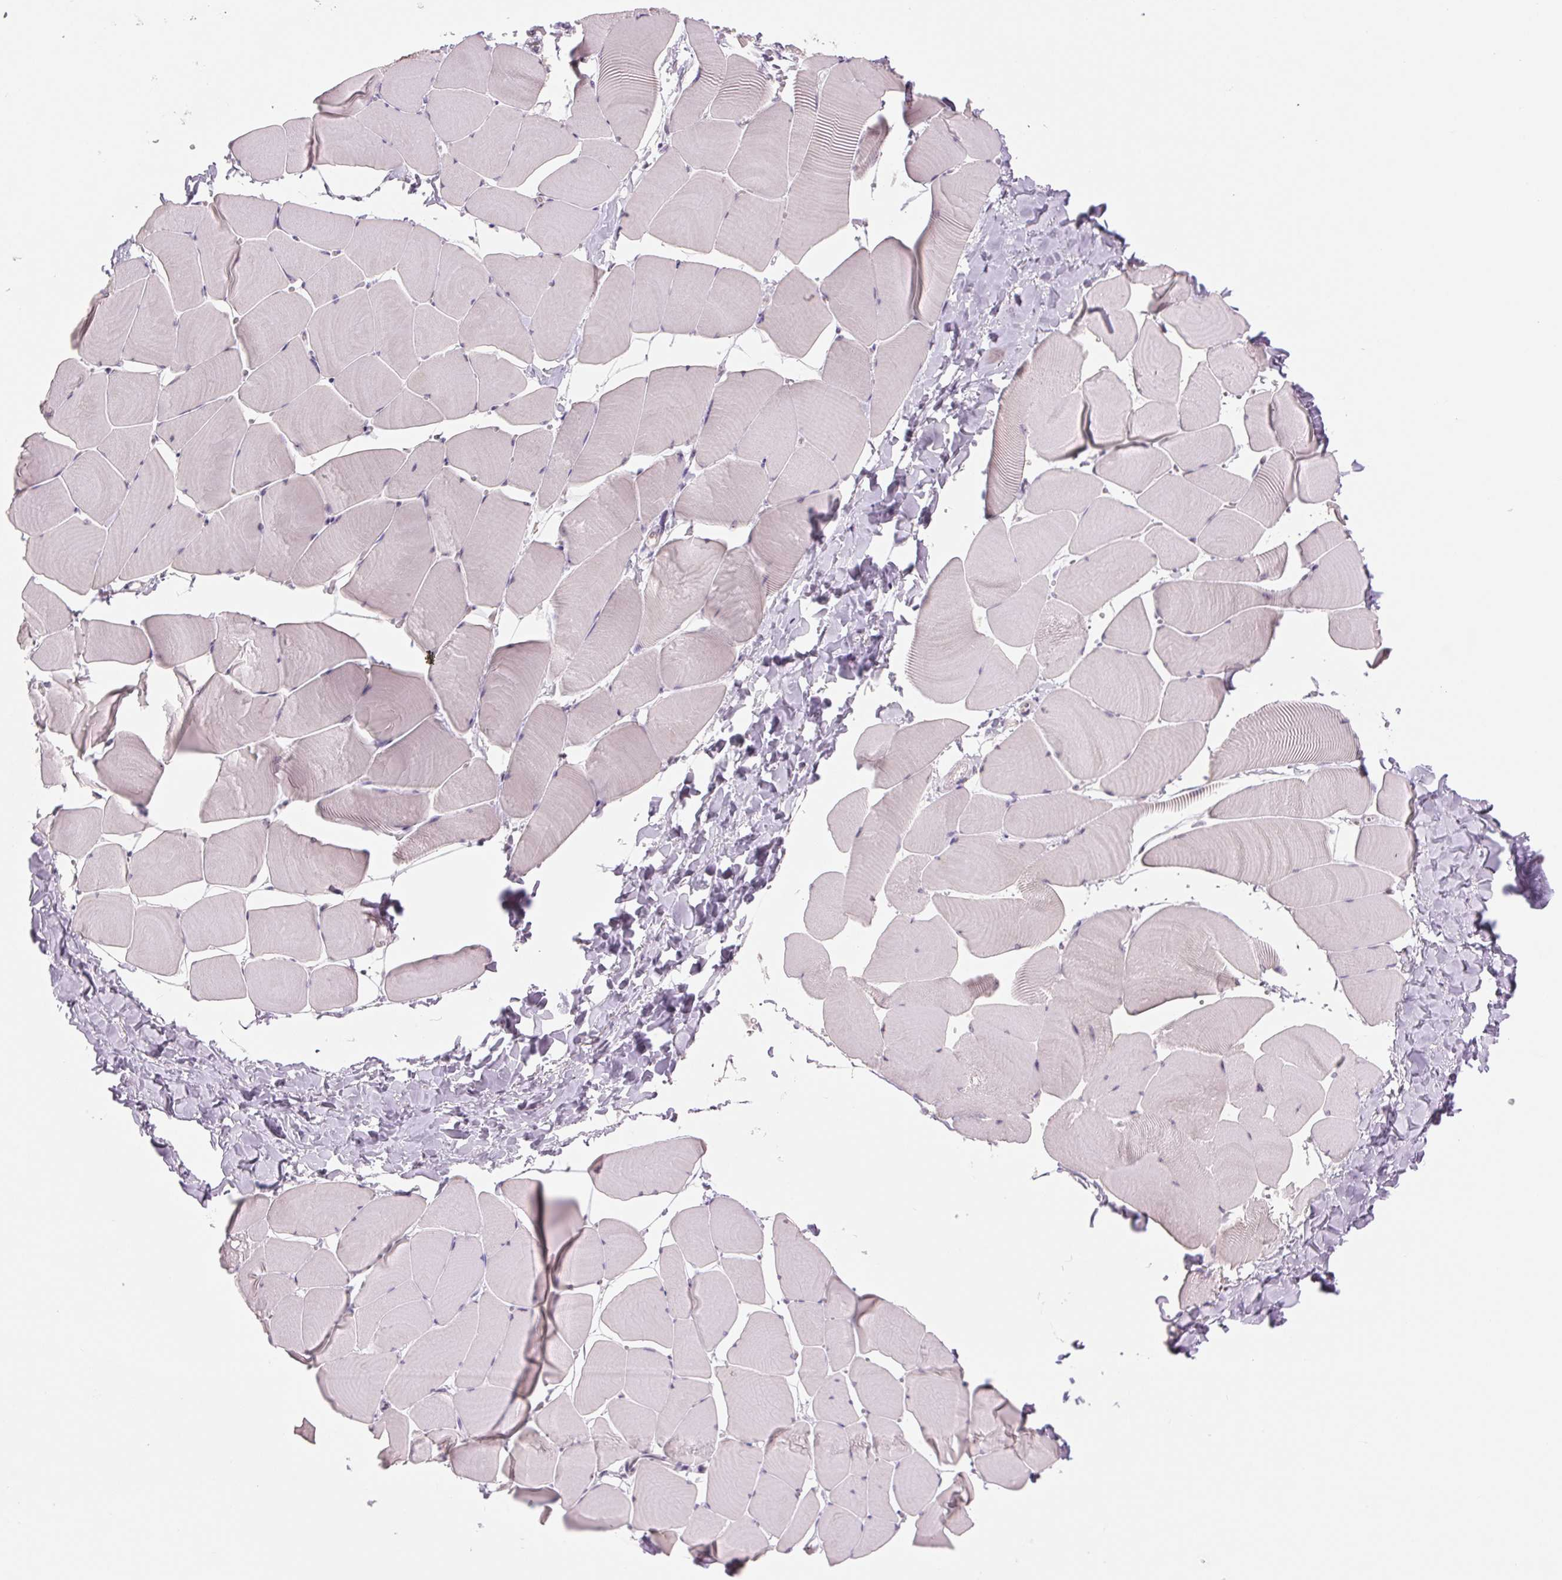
{"staining": {"intensity": "moderate", "quantity": "<25%", "location": "nuclear"}, "tissue": "skeletal muscle", "cell_type": "Myocytes", "image_type": "normal", "snomed": [{"axis": "morphology", "description": "Normal tissue, NOS"}, {"axis": "topography", "description": "Skeletal muscle"}], "caption": "Skeletal muscle stained with DAB (3,3'-diaminobenzidine) immunohistochemistry (IHC) demonstrates low levels of moderate nuclear staining in approximately <25% of myocytes.", "gene": "ZC3H14", "patient": {"sex": "male", "age": 25}}